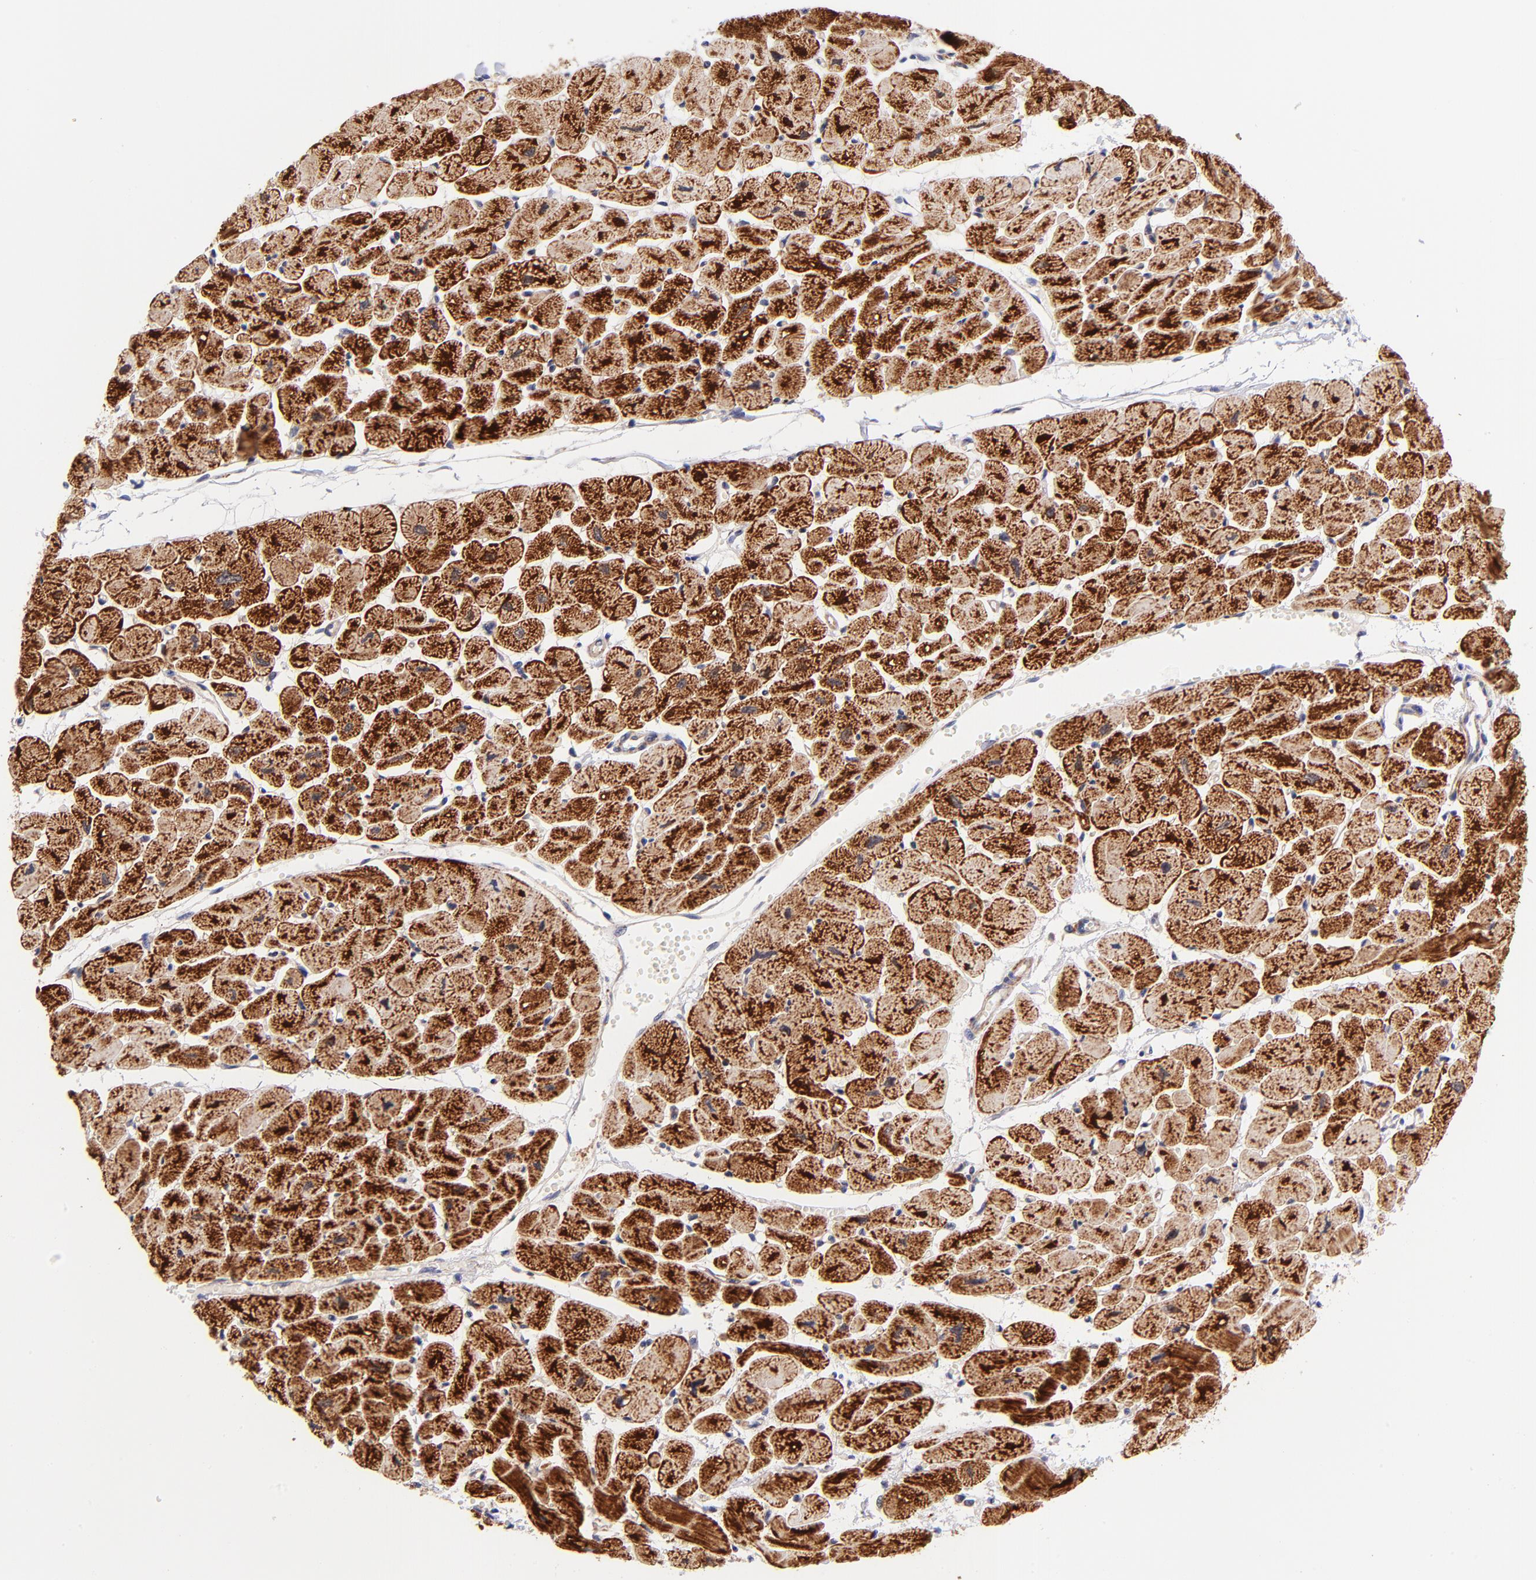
{"staining": {"intensity": "strong", "quantity": ">75%", "location": "cytoplasmic/membranous"}, "tissue": "heart muscle", "cell_type": "Cardiomyocytes", "image_type": "normal", "snomed": [{"axis": "morphology", "description": "Normal tissue, NOS"}, {"axis": "topography", "description": "Heart"}], "caption": "A brown stain highlights strong cytoplasmic/membranous expression of a protein in cardiomyocytes of normal human heart muscle. (brown staining indicates protein expression, while blue staining denotes nuclei).", "gene": "NDUFB7", "patient": {"sex": "female", "age": 54}}